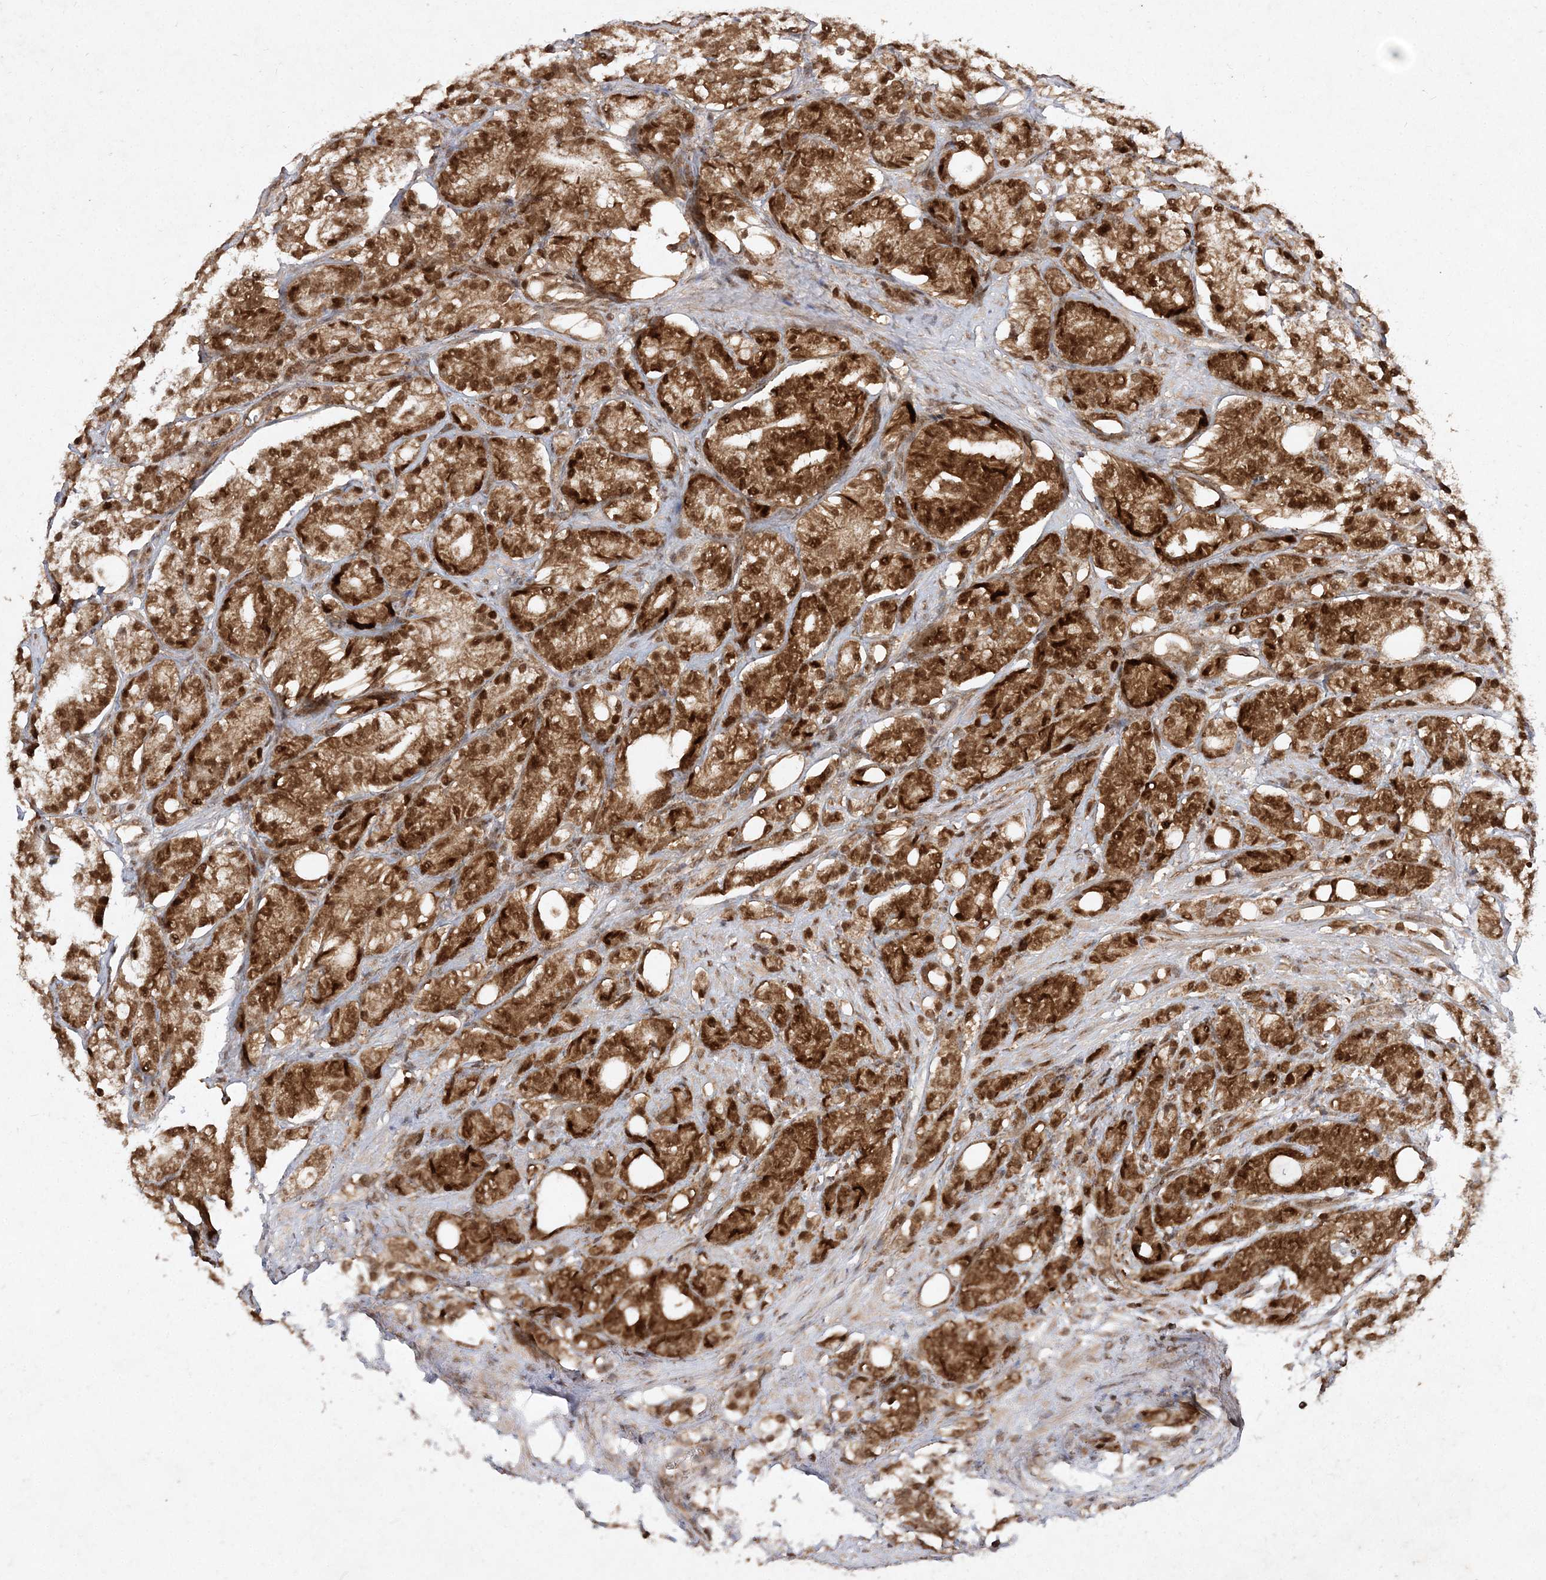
{"staining": {"intensity": "strong", "quantity": ">75%", "location": "cytoplasmic/membranous,nuclear"}, "tissue": "prostate cancer", "cell_type": "Tumor cells", "image_type": "cancer", "snomed": [{"axis": "morphology", "description": "Adenocarcinoma, High grade"}, {"axis": "topography", "description": "Prostate"}], "caption": "Protein analysis of adenocarcinoma (high-grade) (prostate) tissue demonstrates strong cytoplasmic/membranous and nuclear expression in about >75% of tumor cells.", "gene": "NIF3L1", "patient": {"sex": "male", "age": 57}}